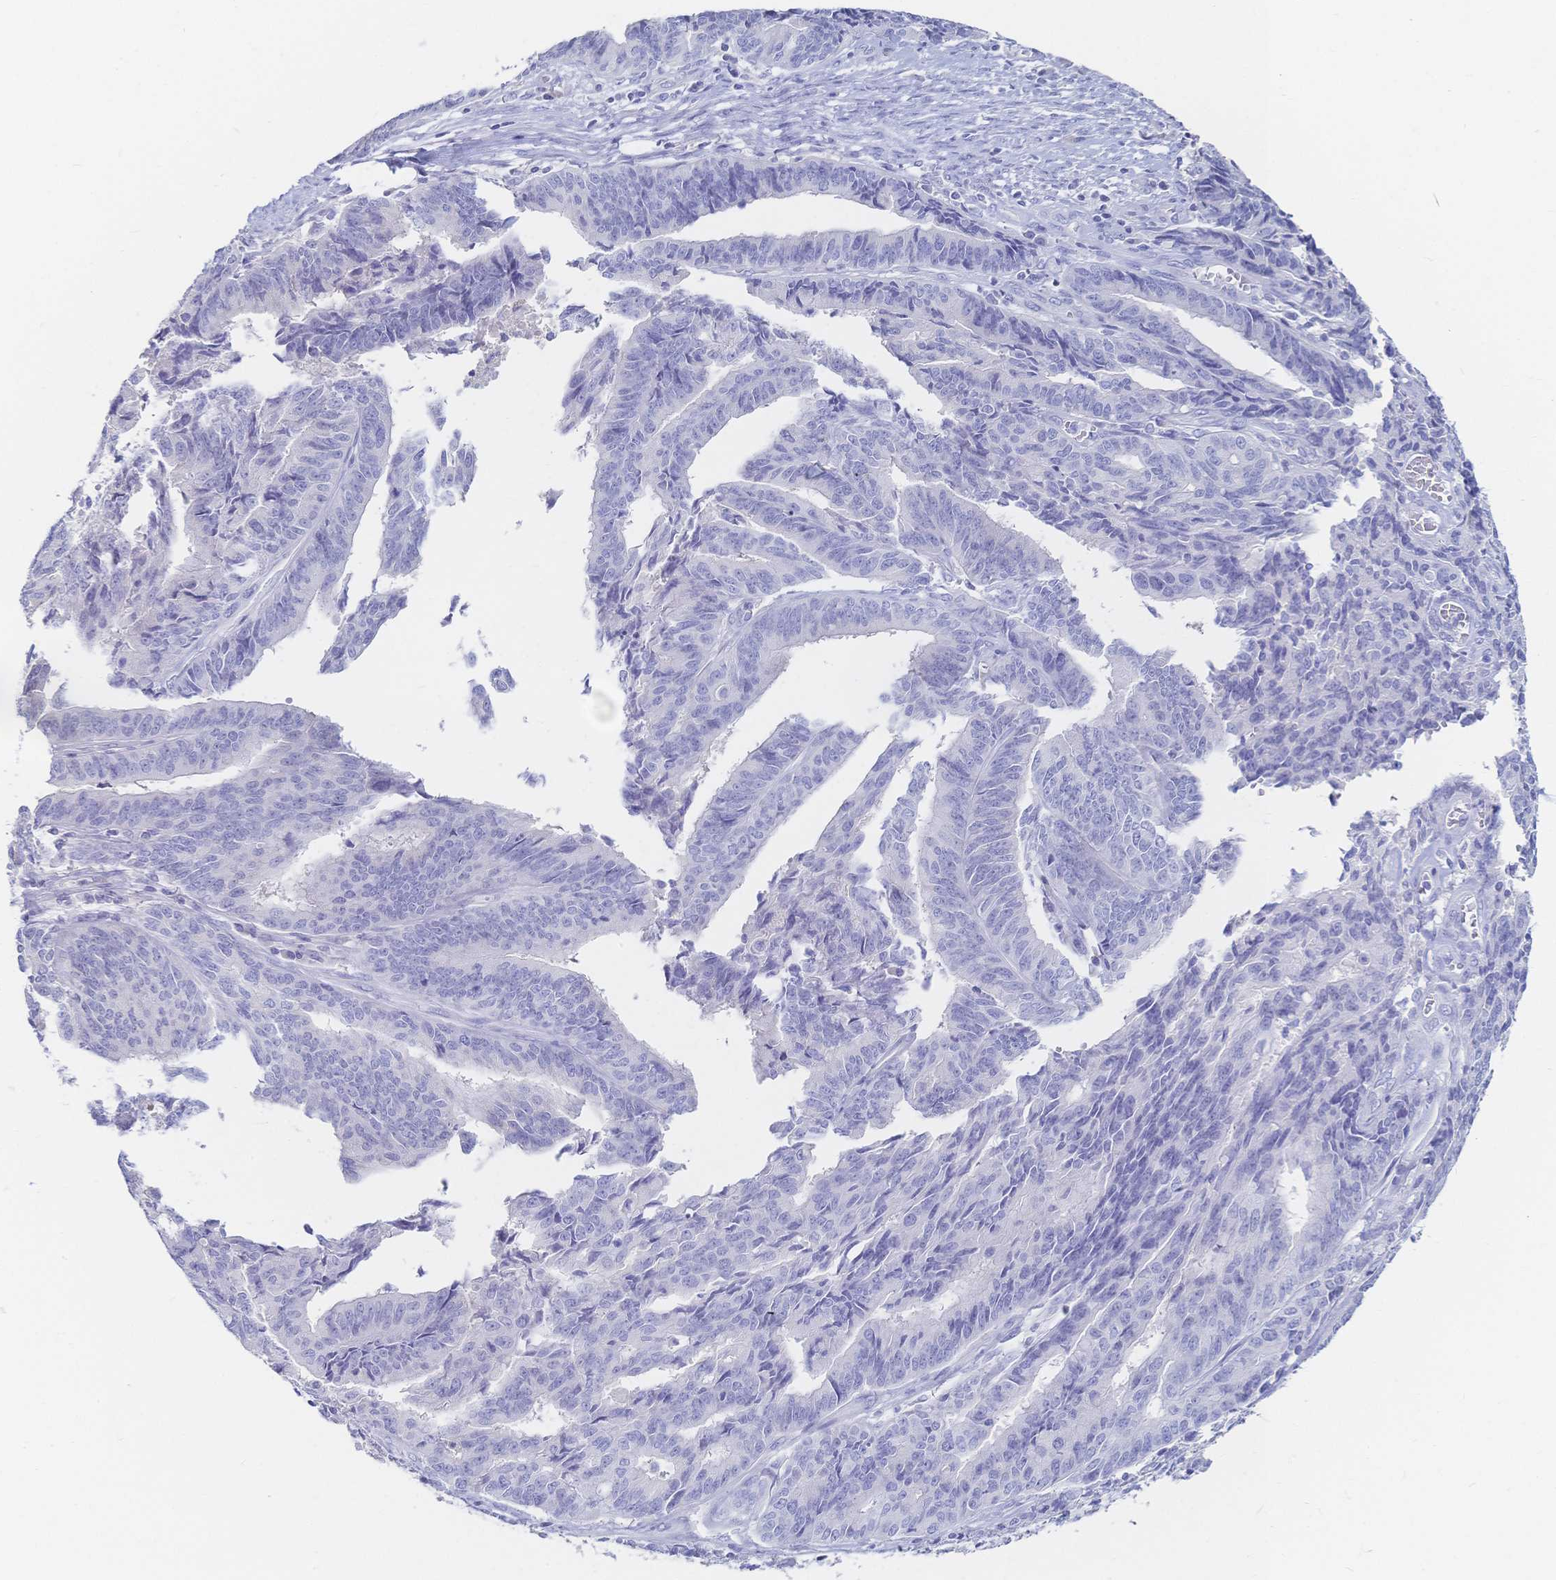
{"staining": {"intensity": "negative", "quantity": "none", "location": "none"}, "tissue": "endometrial cancer", "cell_type": "Tumor cells", "image_type": "cancer", "snomed": [{"axis": "morphology", "description": "Adenocarcinoma, NOS"}, {"axis": "topography", "description": "Endometrium"}], "caption": "This is an immunohistochemistry photomicrograph of endometrial cancer (adenocarcinoma). There is no staining in tumor cells.", "gene": "IL2RB", "patient": {"sex": "female", "age": 65}}